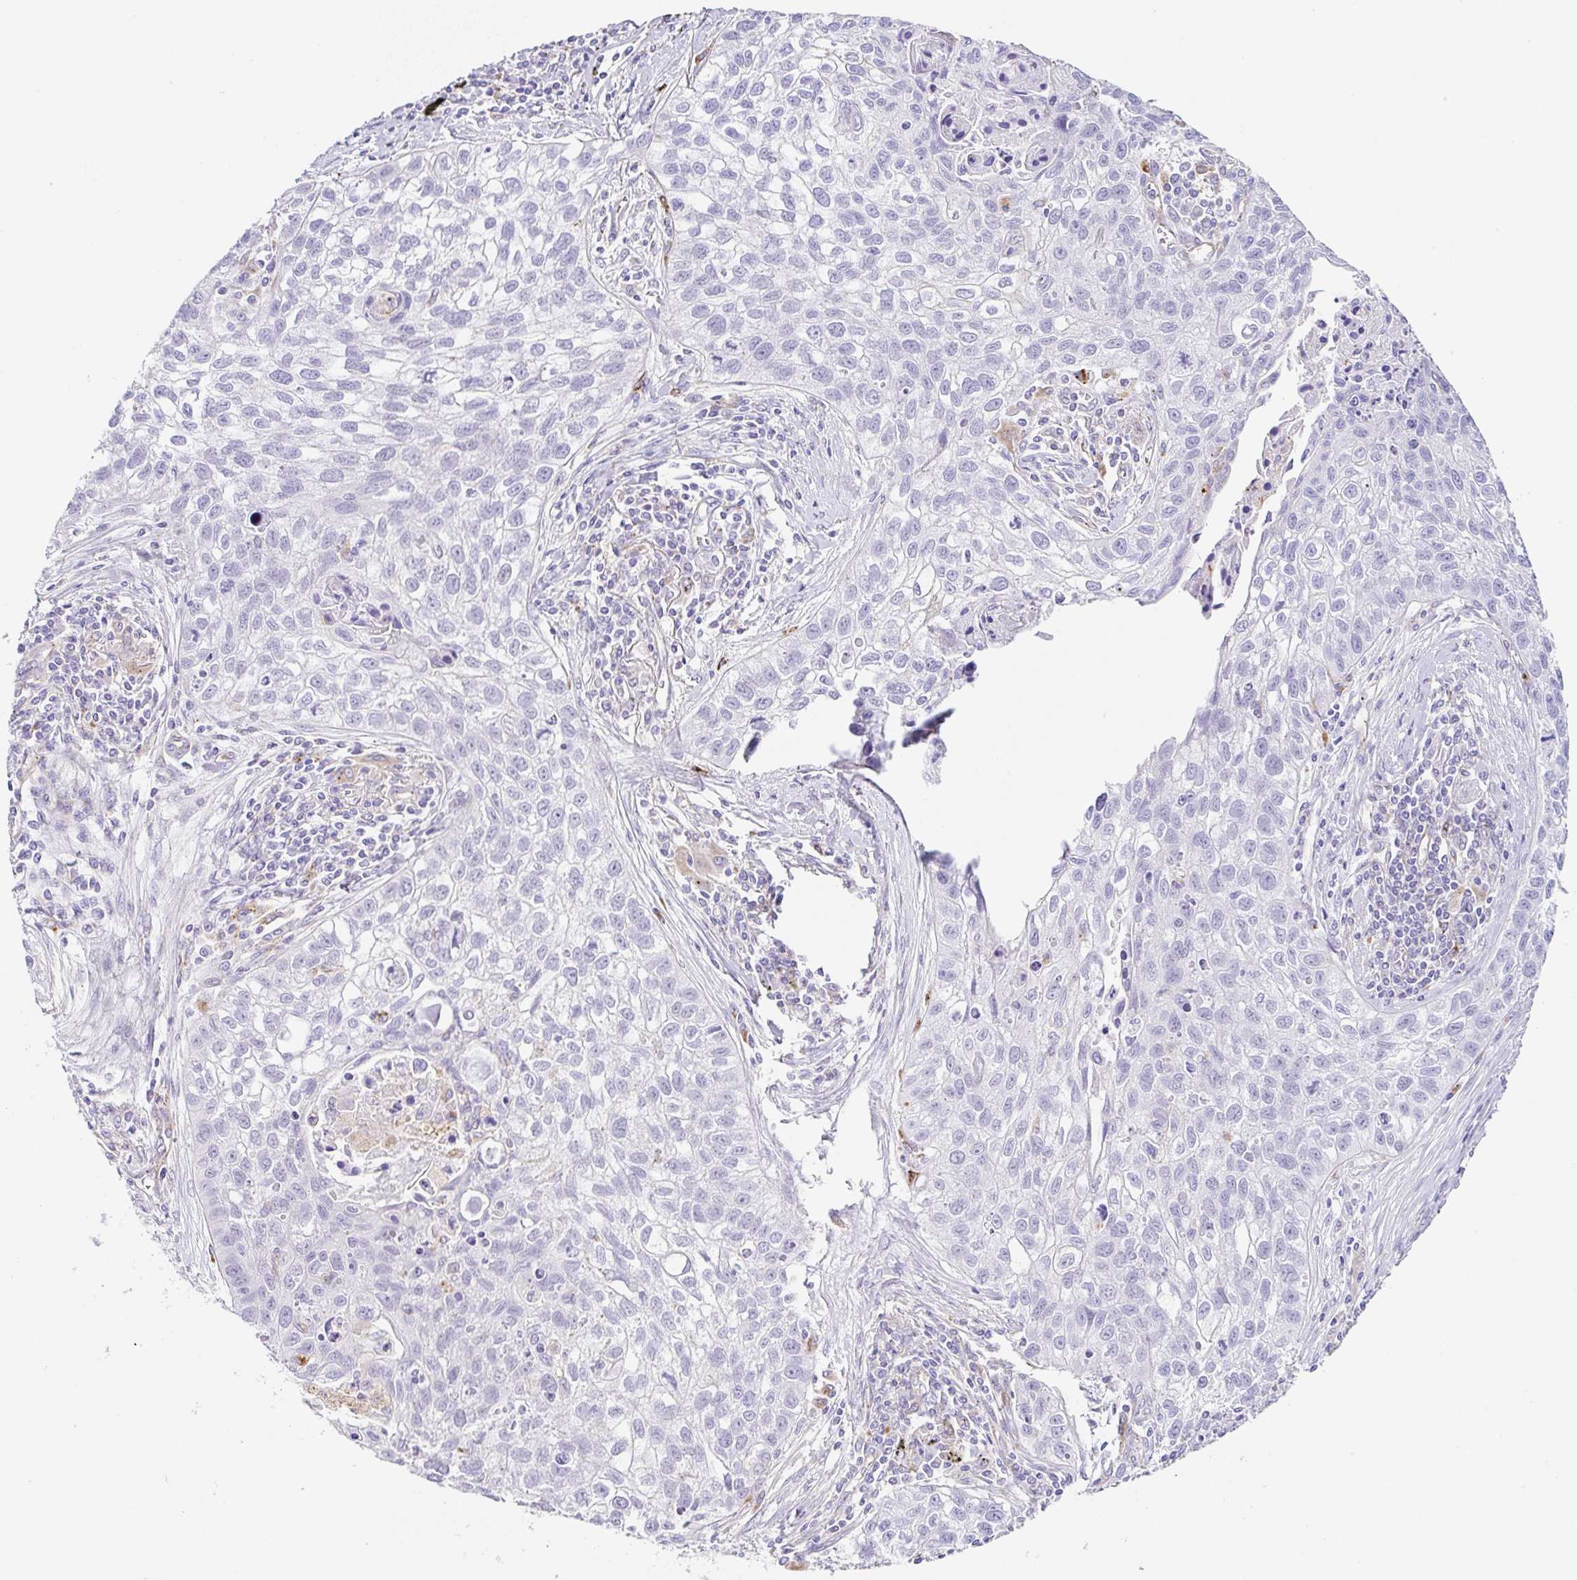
{"staining": {"intensity": "negative", "quantity": "none", "location": "none"}, "tissue": "lung cancer", "cell_type": "Tumor cells", "image_type": "cancer", "snomed": [{"axis": "morphology", "description": "Squamous cell carcinoma, NOS"}, {"axis": "topography", "description": "Lung"}], "caption": "Immunohistochemical staining of human squamous cell carcinoma (lung) exhibits no significant staining in tumor cells.", "gene": "DKK4", "patient": {"sex": "male", "age": 74}}